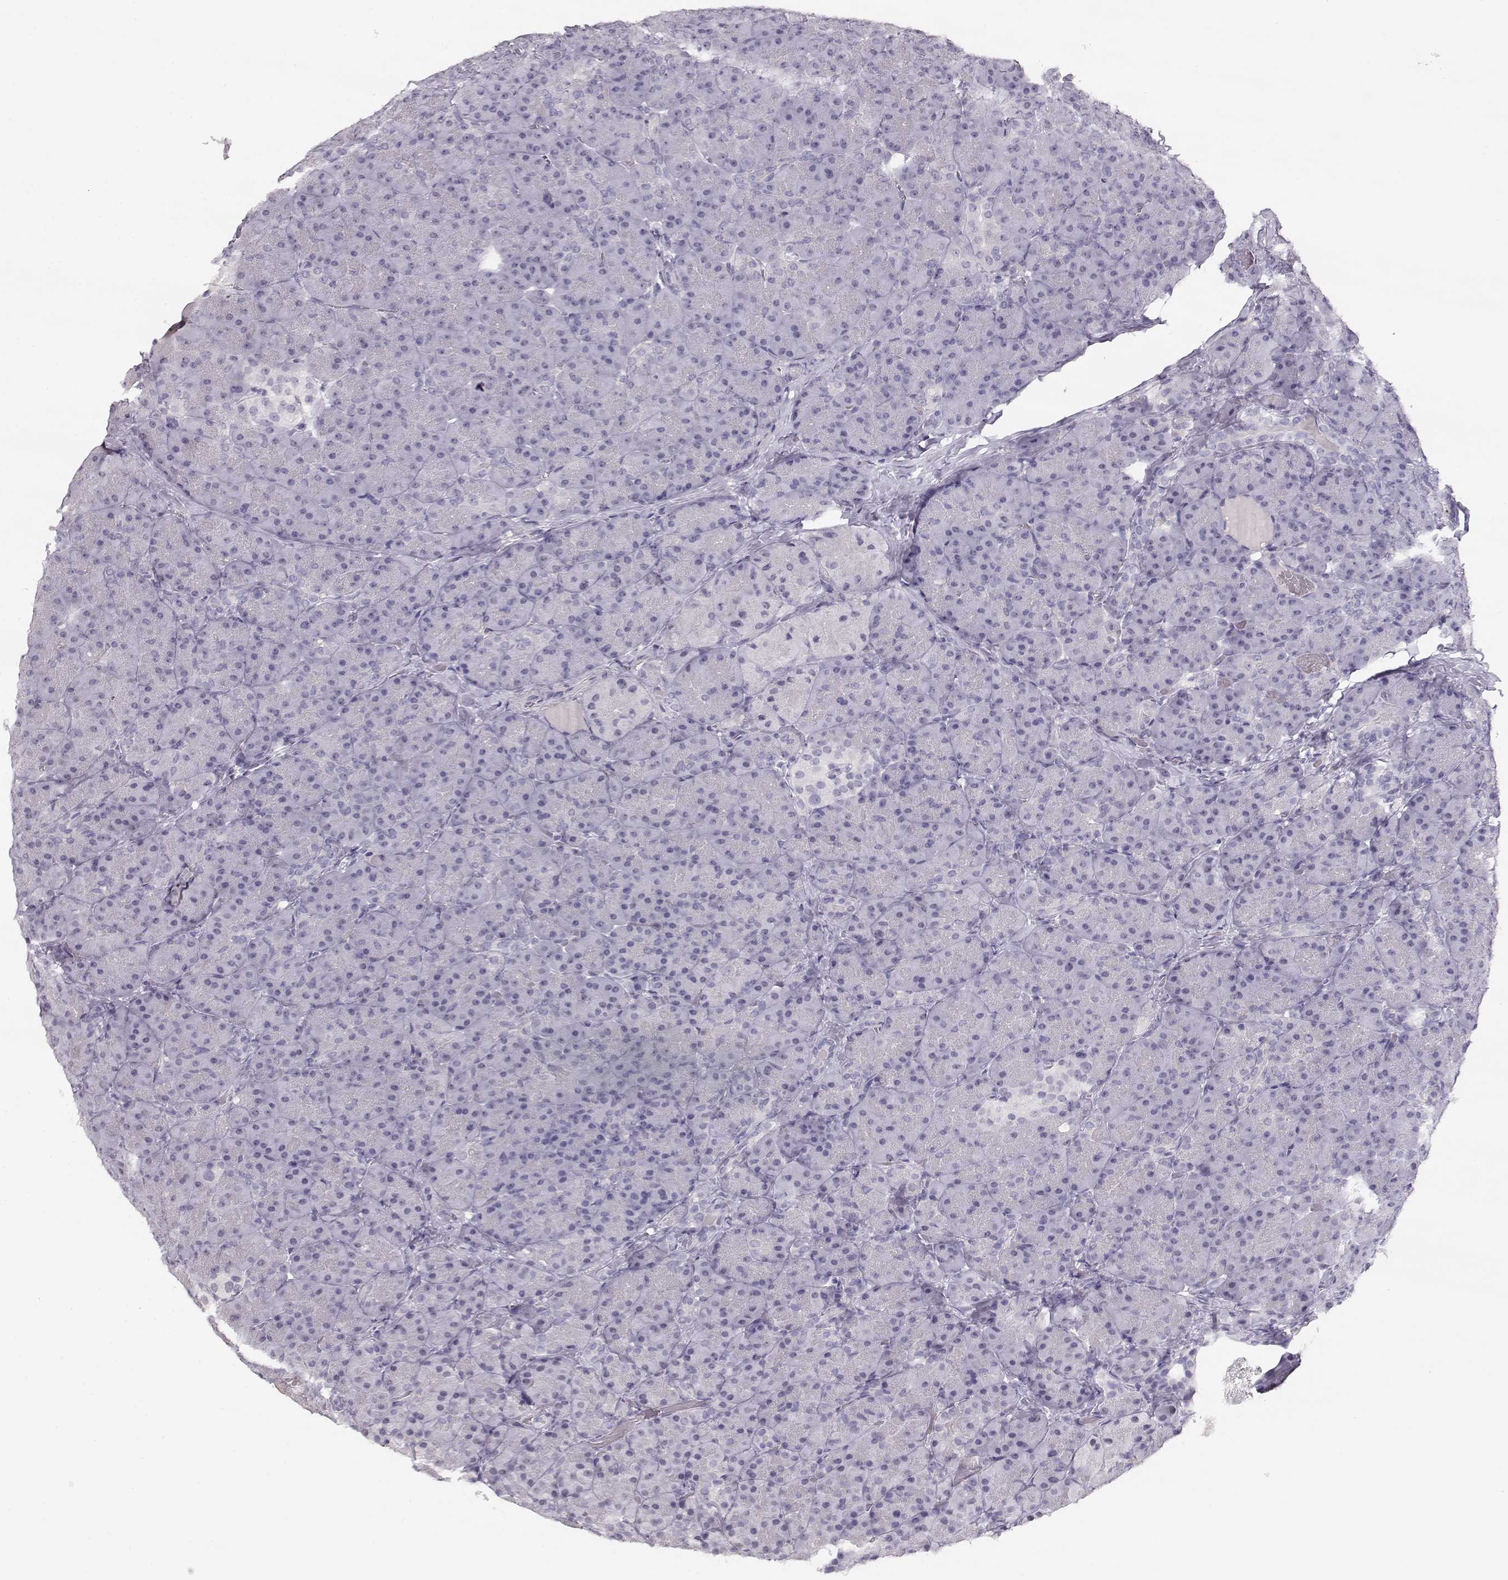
{"staining": {"intensity": "negative", "quantity": "none", "location": "none"}, "tissue": "pancreas", "cell_type": "Exocrine glandular cells", "image_type": "normal", "snomed": [{"axis": "morphology", "description": "Normal tissue, NOS"}, {"axis": "topography", "description": "Pancreas"}], "caption": "IHC image of benign human pancreas stained for a protein (brown), which reveals no positivity in exocrine glandular cells.", "gene": "IMPG1", "patient": {"sex": "male", "age": 57}}